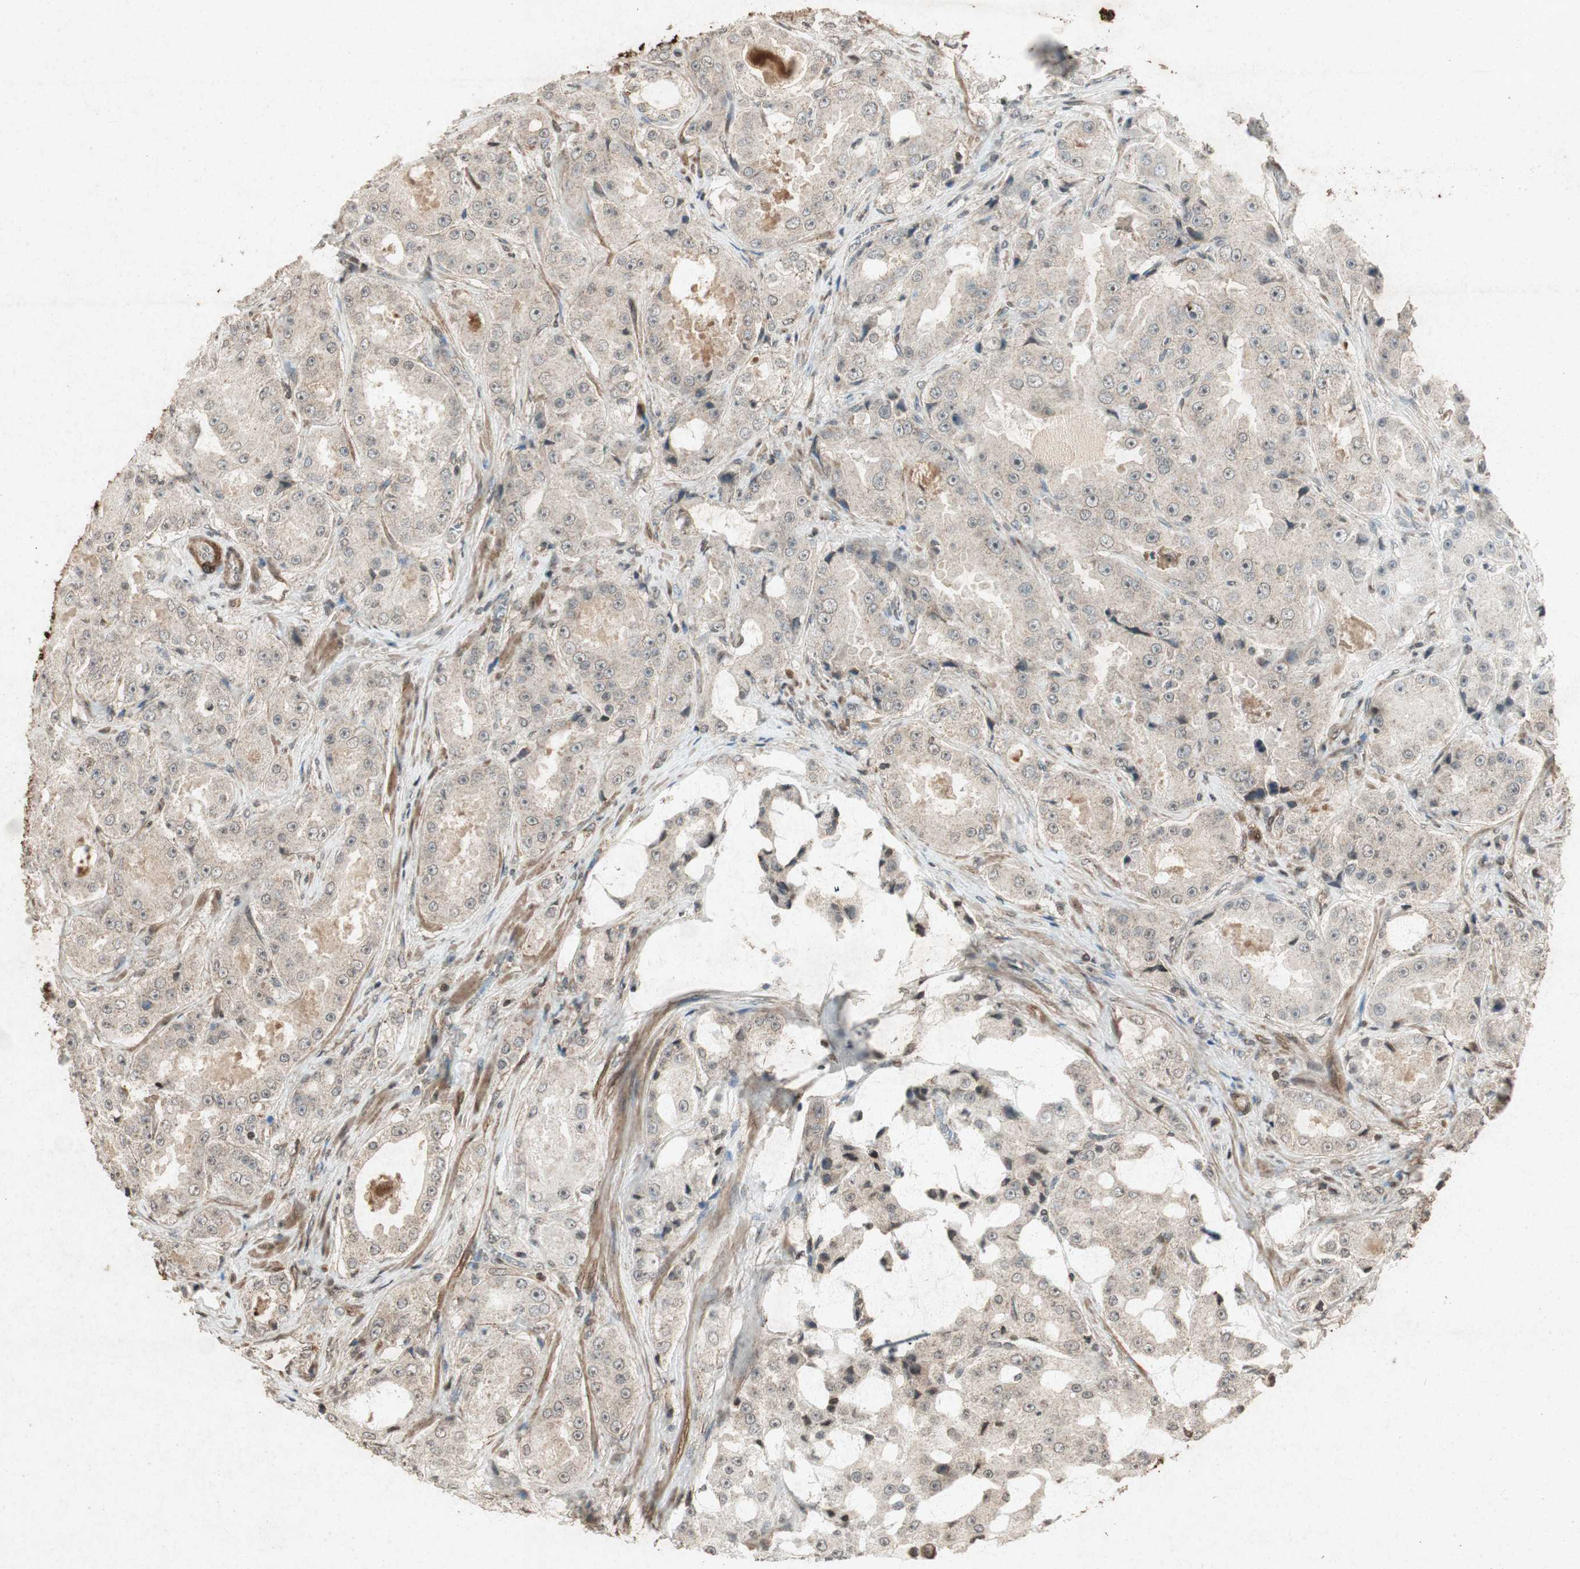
{"staining": {"intensity": "weak", "quantity": ">75%", "location": "cytoplasmic/membranous"}, "tissue": "prostate cancer", "cell_type": "Tumor cells", "image_type": "cancer", "snomed": [{"axis": "morphology", "description": "Adenocarcinoma, High grade"}, {"axis": "topography", "description": "Prostate"}], "caption": "Tumor cells exhibit weak cytoplasmic/membranous staining in about >75% of cells in high-grade adenocarcinoma (prostate).", "gene": "PRKG1", "patient": {"sex": "male", "age": 73}}